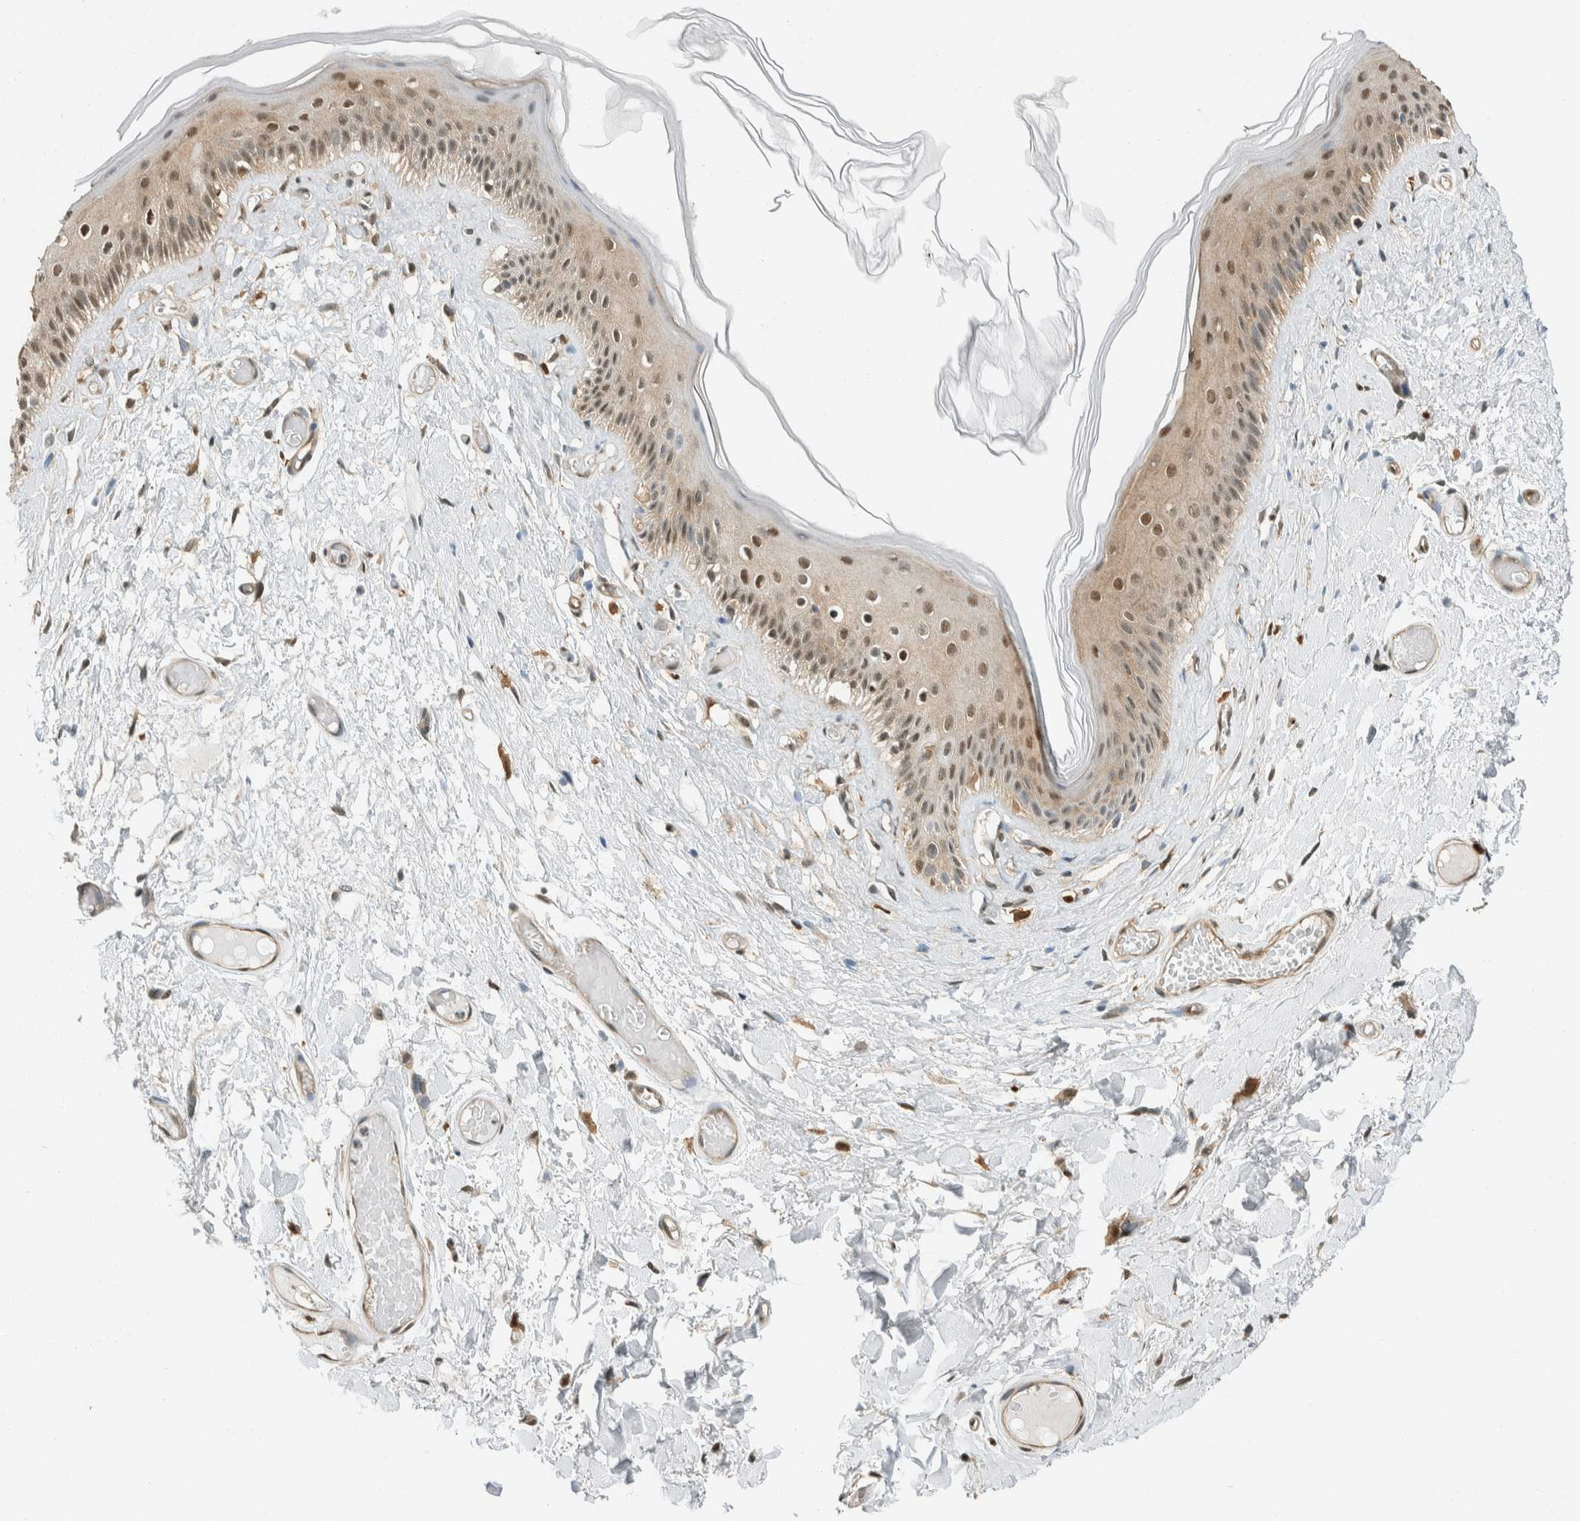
{"staining": {"intensity": "weak", "quantity": ">75%", "location": "cytoplasmic/membranous,nuclear"}, "tissue": "skin", "cell_type": "Epidermal cells", "image_type": "normal", "snomed": [{"axis": "morphology", "description": "Normal tissue, NOS"}, {"axis": "topography", "description": "Vulva"}], "caption": "Immunohistochemical staining of normal human skin shows low levels of weak cytoplasmic/membranous,nuclear staining in approximately >75% of epidermal cells.", "gene": "NIBAN2", "patient": {"sex": "female", "age": 73}}